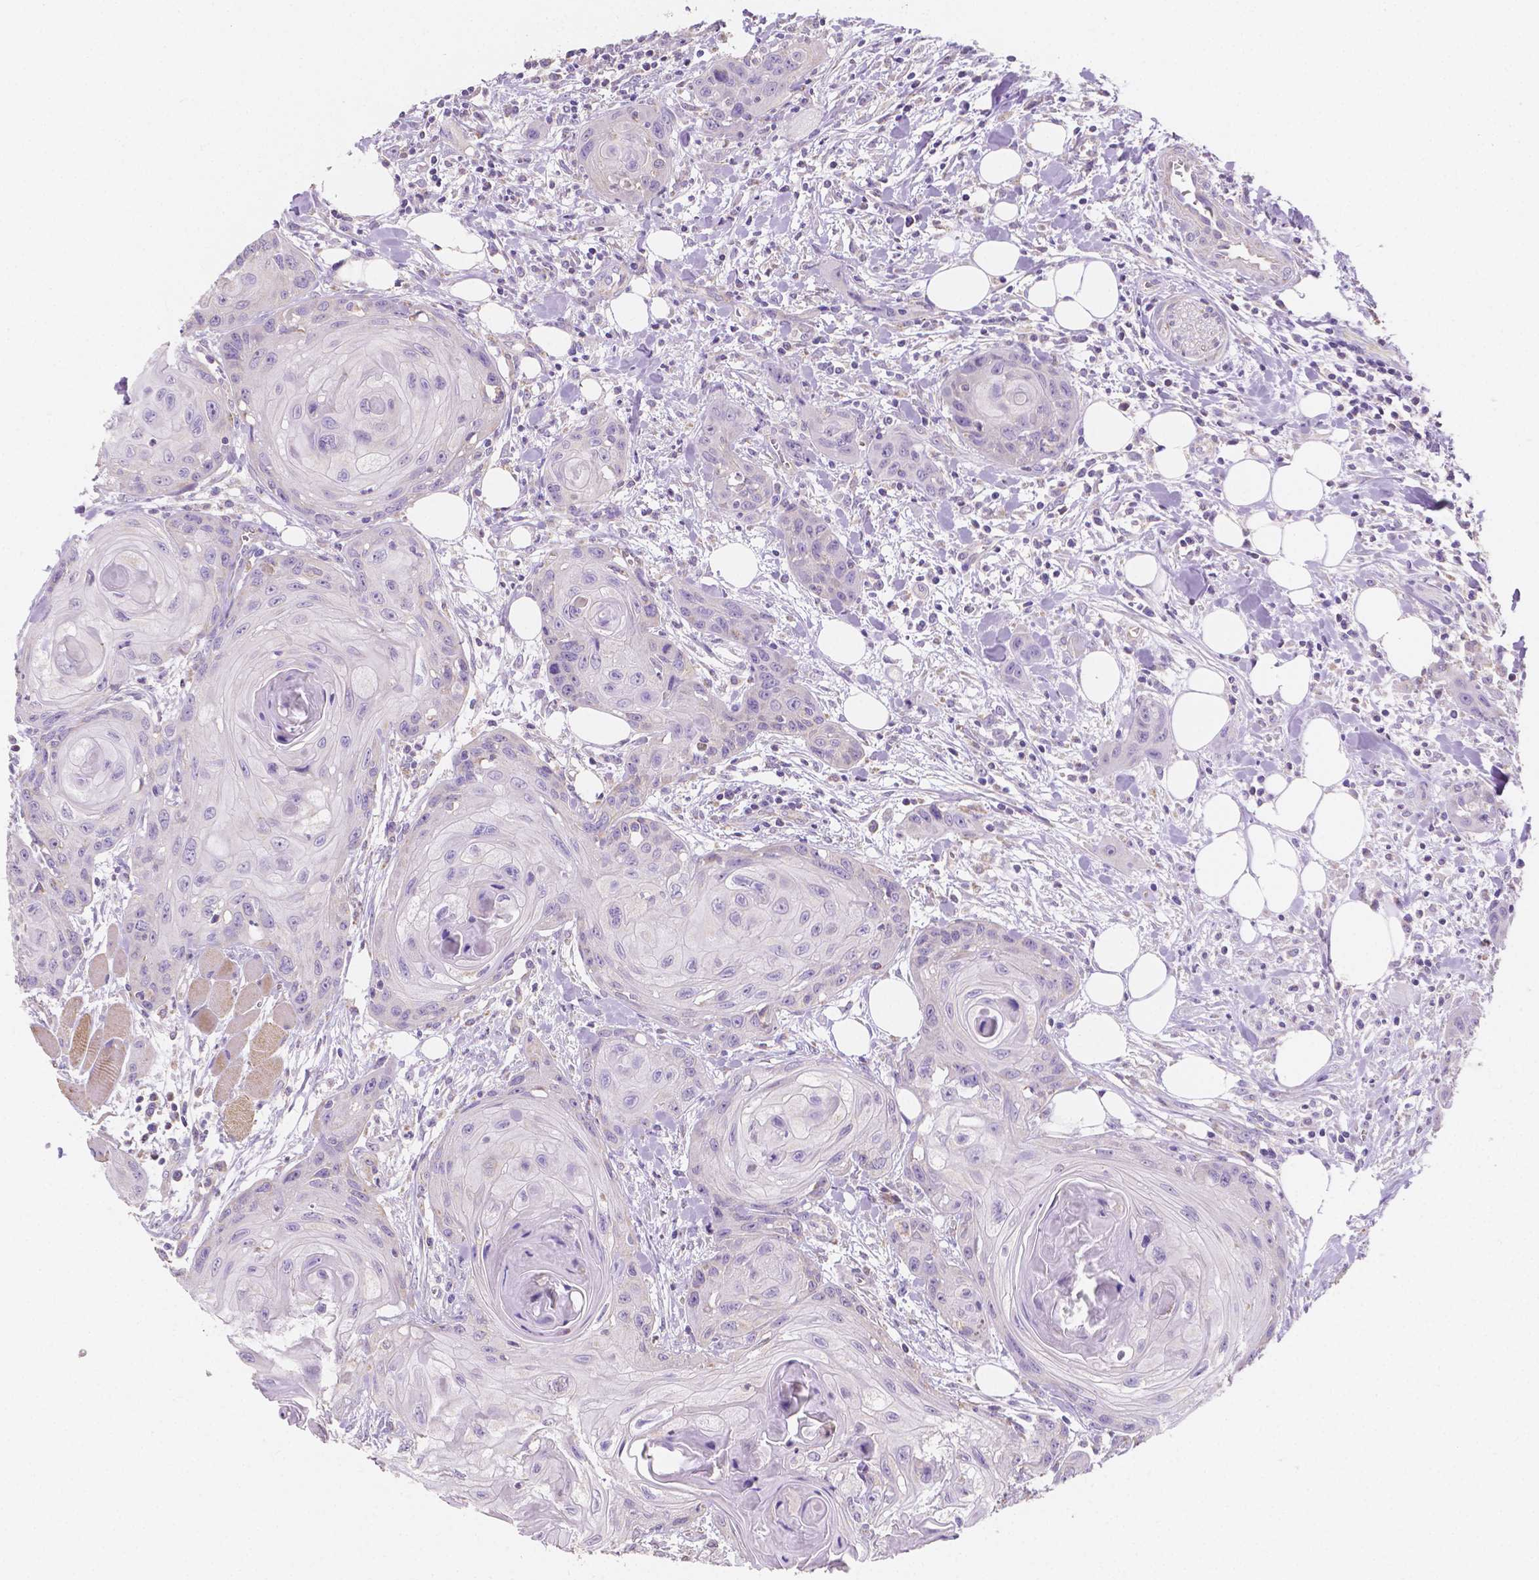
{"staining": {"intensity": "negative", "quantity": "none", "location": "none"}, "tissue": "head and neck cancer", "cell_type": "Tumor cells", "image_type": "cancer", "snomed": [{"axis": "morphology", "description": "Squamous cell carcinoma, NOS"}, {"axis": "topography", "description": "Oral tissue"}, {"axis": "topography", "description": "Head-Neck"}], "caption": "Tumor cells show no significant protein positivity in head and neck cancer. (DAB immunohistochemistry with hematoxylin counter stain).", "gene": "TMEM130", "patient": {"sex": "male", "age": 58}}